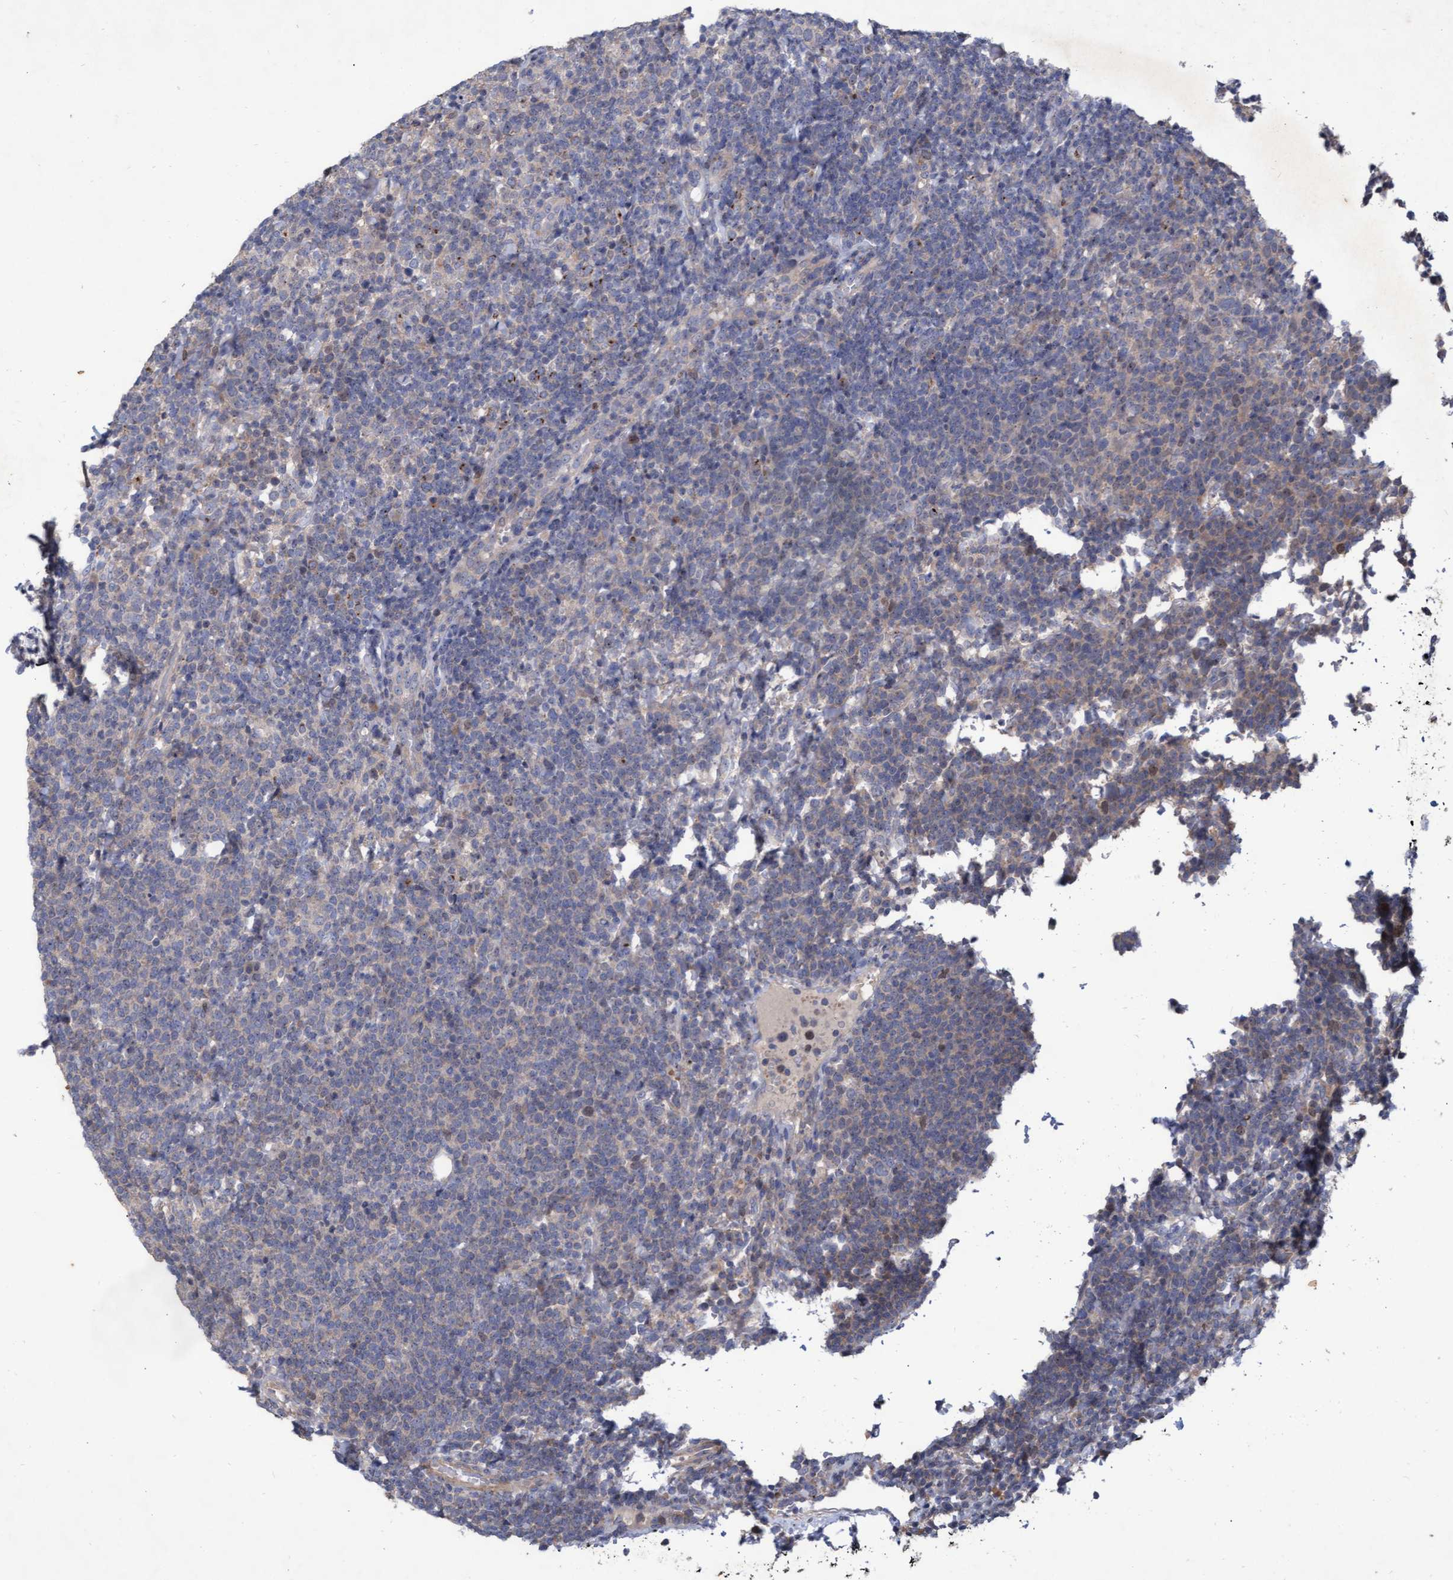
{"staining": {"intensity": "negative", "quantity": "none", "location": "none"}, "tissue": "lymphoma", "cell_type": "Tumor cells", "image_type": "cancer", "snomed": [{"axis": "morphology", "description": "Malignant lymphoma, non-Hodgkin's type, High grade"}, {"axis": "topography", "description": "Lymph node"}], "caption": "Immunohistochemical staining of human lymphoma shows no significant expression in tumor cells.", "gene": "ABCF2", "patient": {"sex": "male", "age": 61}}